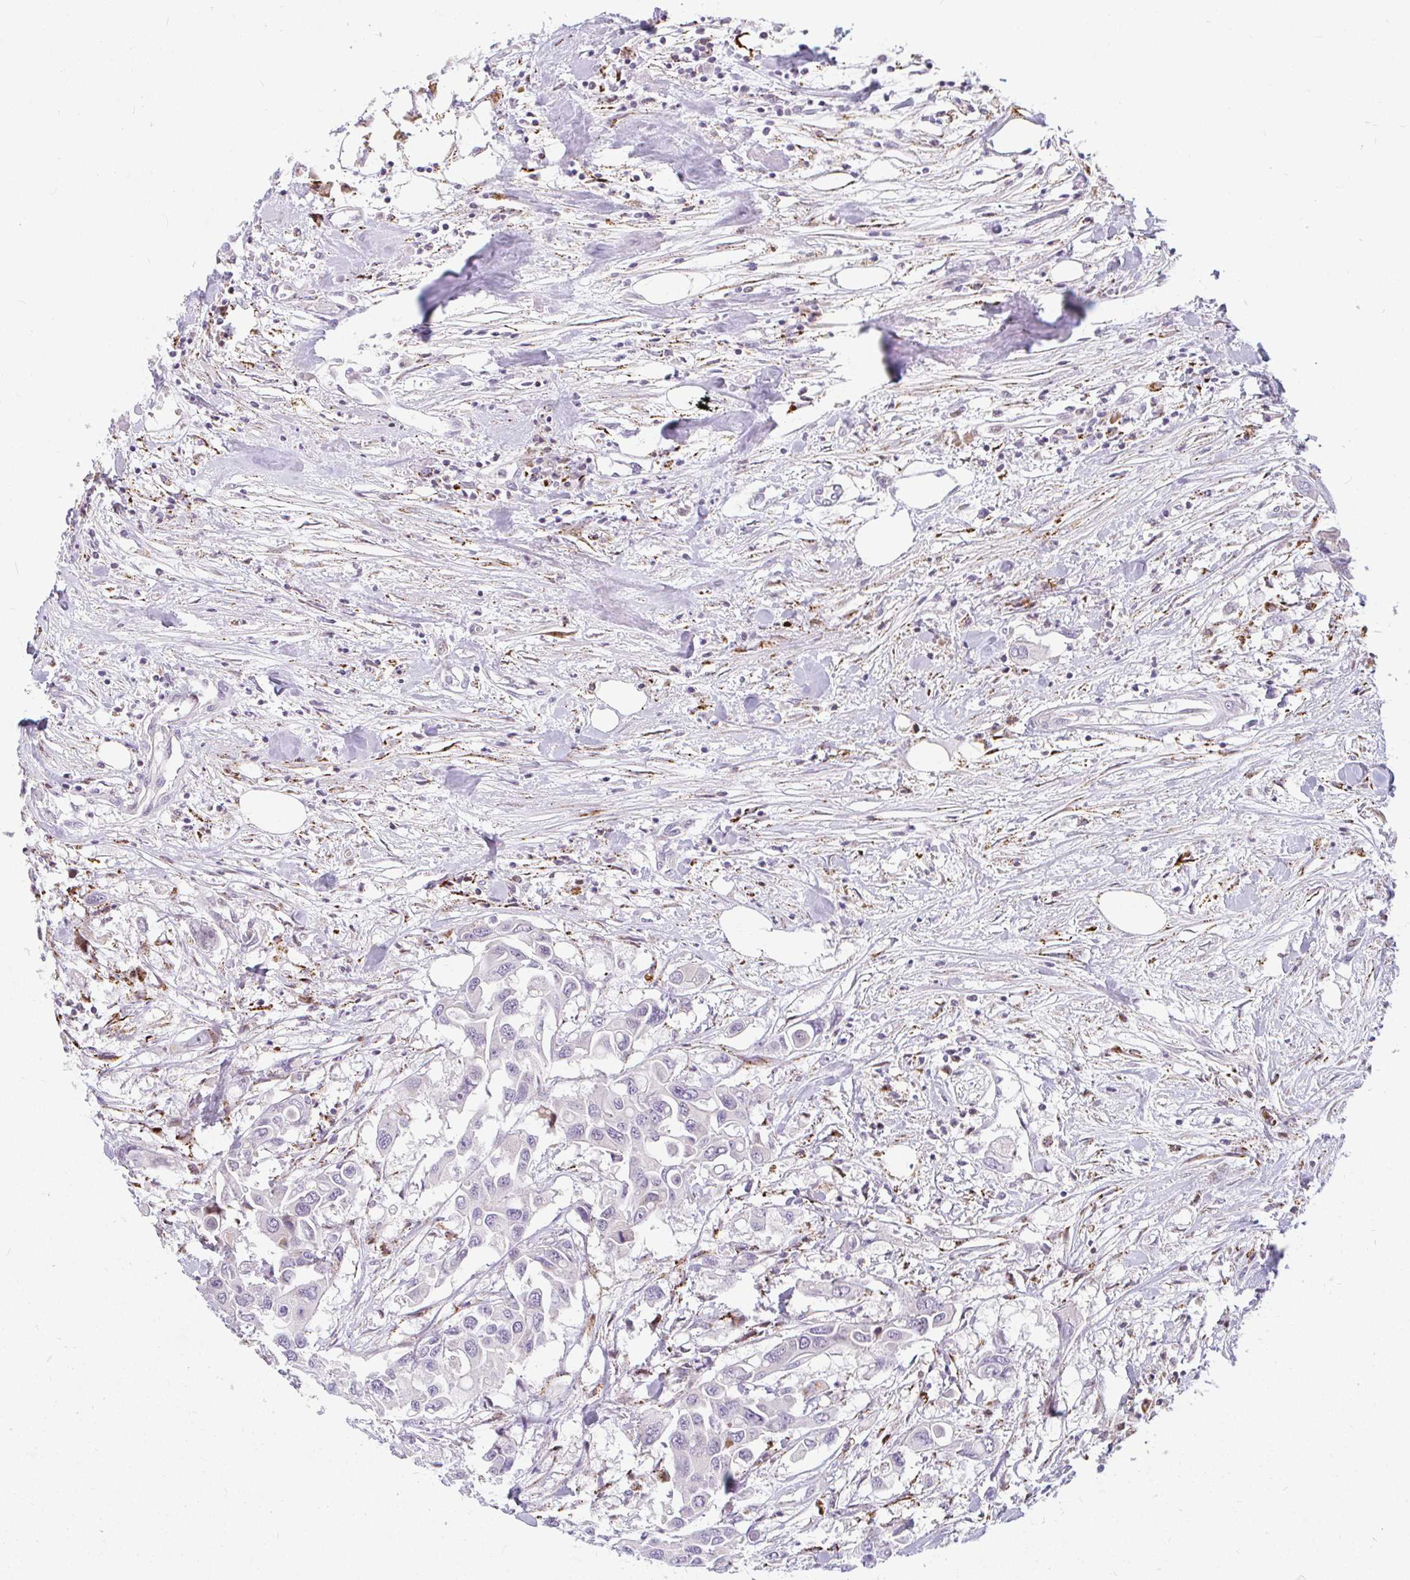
{"staining": {"intensity": "negative", "quantity": "none", "location": "none"}, "tissue": "colorectal cancer", "cell_type": "Tumor cells", "image_type": "cancer", "snomed": [{"axis": "morphology", "description": "Adenocarcinoma, NOS"}, {"axis": "topography", "description": "Colon"}], "caption": "Protein analysis of colorectal cancer (adenocarcinoma) reveals no significant positivity in tumor cells. (Brightfield microscopy of DAB (3,3'-diaminobenzidine) immunohistochemistry at high magnification).", "gene": "PLA2G5", "patient": {"sex": "male", "age": 77}}